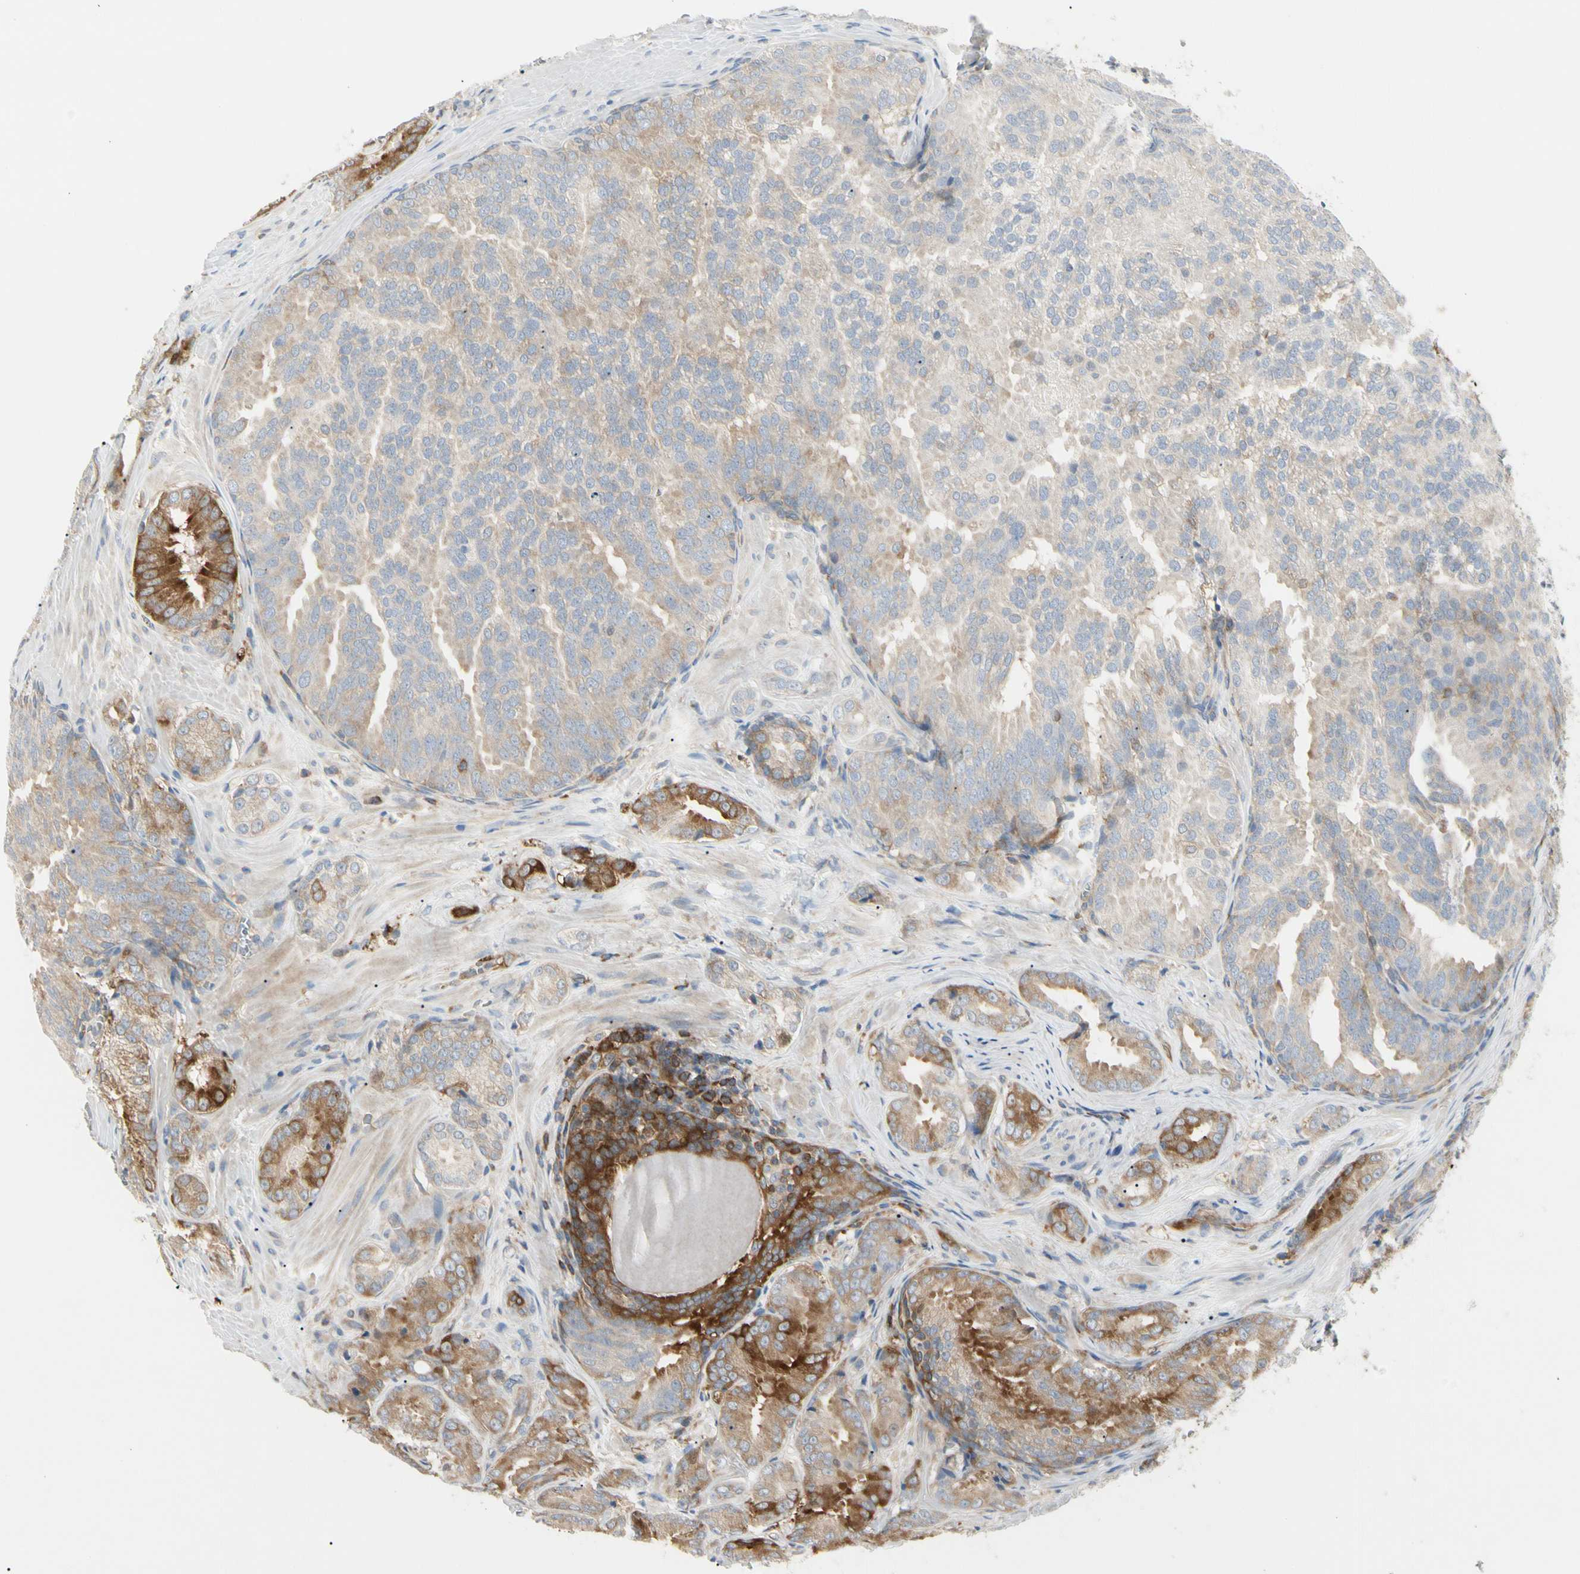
{"staining": {"intensity": "weak", "quantity": "25%-75%", "location": "cytoplasmic/membranous"}, "tissue": "prostate cancer", "cell_type": "Tumor cells", "image_type": "cancer", "snomed": [{"axis": "morphology", "description": "Adenocarcinoma, High grade"}, {"axis": "topography", "description": "Prostate"}], "caption": "Protein expression analysis of prostate adenocarcinoma (high-grade) demonstrates weak cytoplasmic/membranous staining in about 25%-75% of tumor cells.", "gene": "NFKB2", "patient": {"sex": "male", "age": 64}}